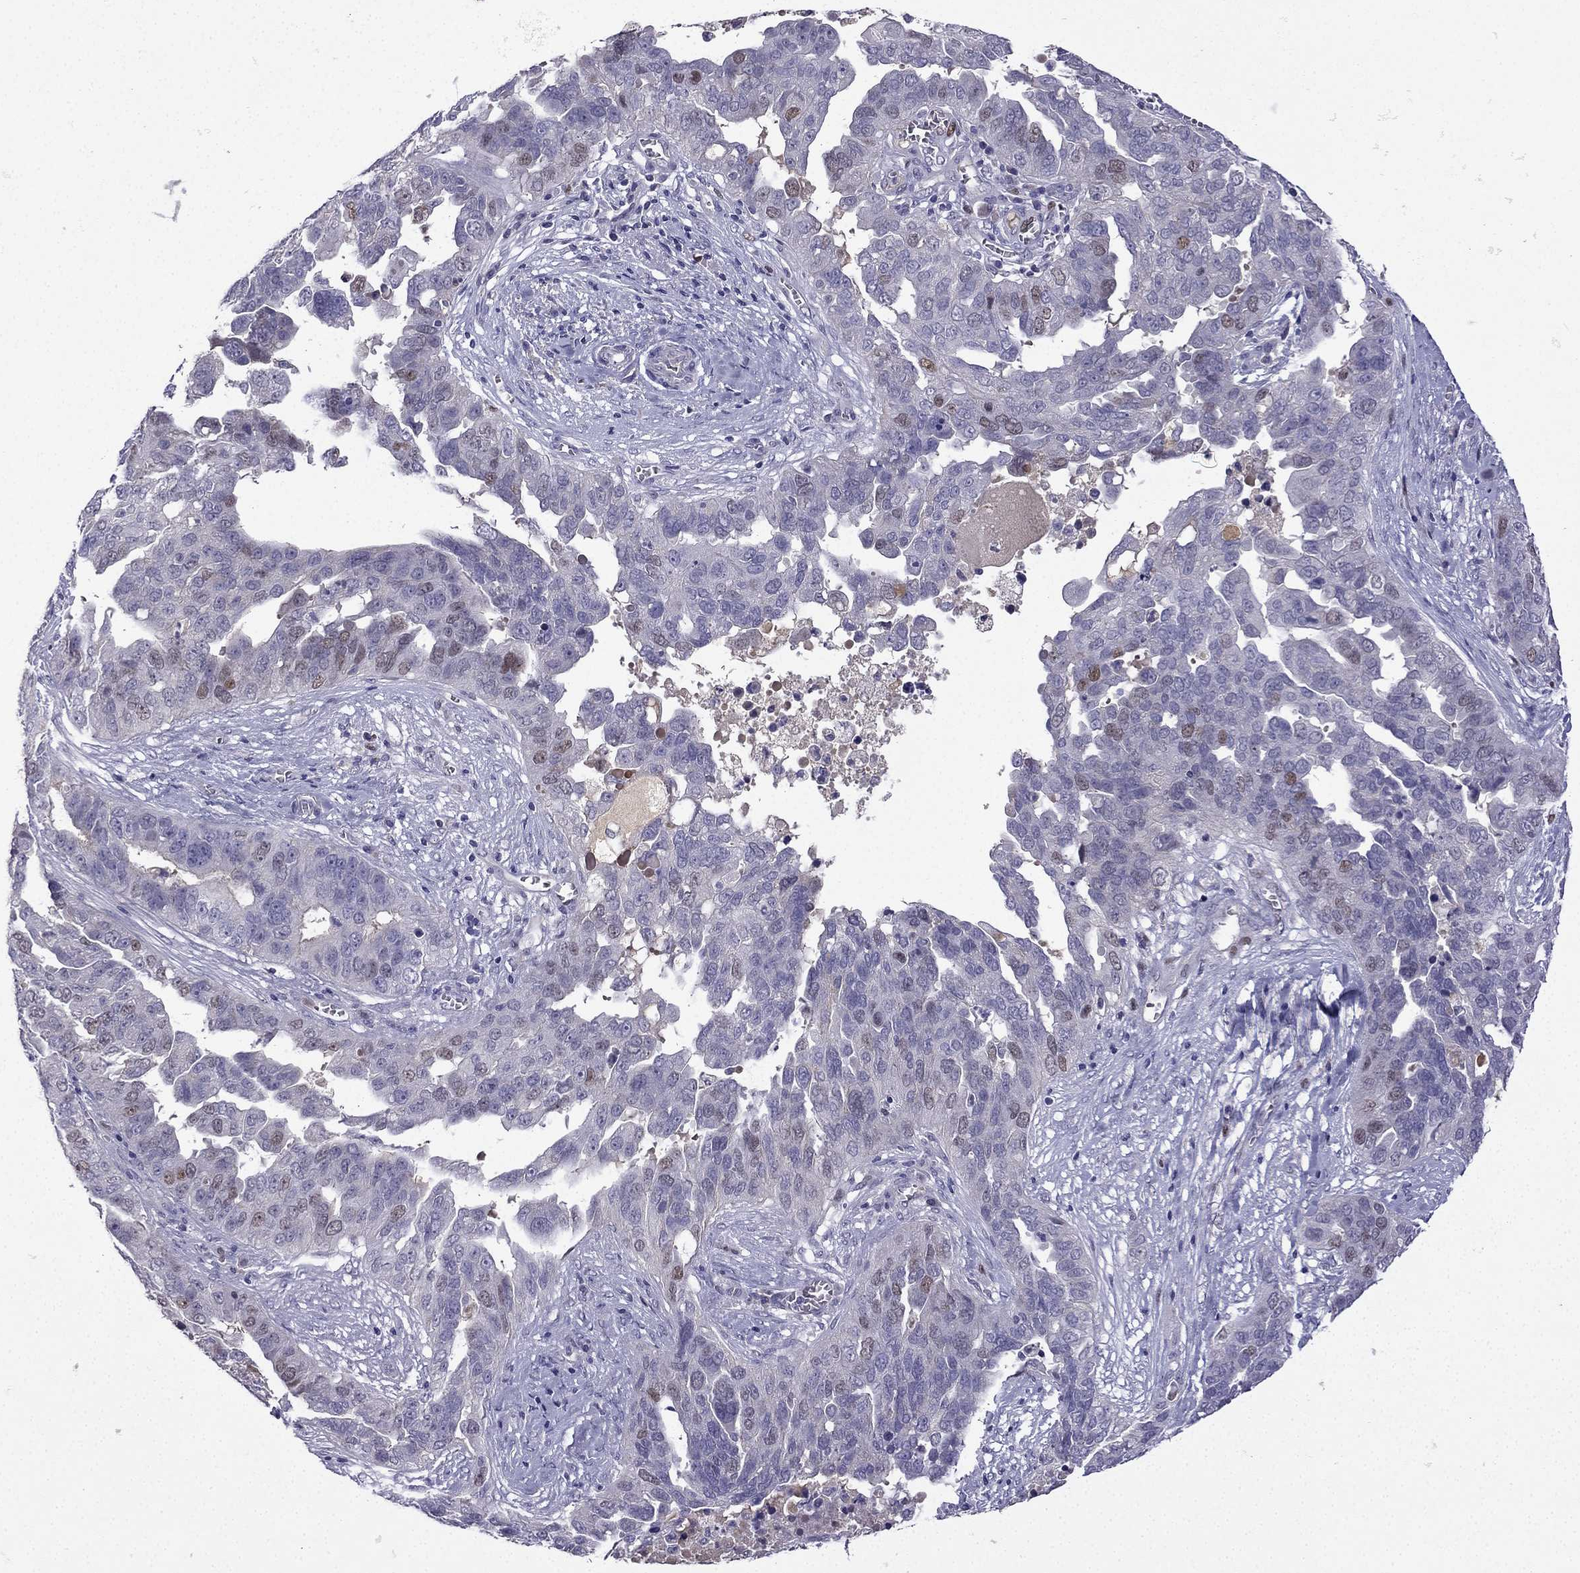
{"staining": {"intensity": "weak", "quantity": "<25%", "location": "nuclear"}, "tissue": "ovarian cancer", "cell_type": "Tumor cells", "image_type": "cancer", "snomed": [{"axis": "morphology", "description": "Carcinoma, endometroid"}, {"axis": "topography", "description": "Soft tissue"}, {"axis": "topography", "description": "Ovary"}], "caption": "High power microscopy image of an immunohistochemistry (IHC) micrograph of ovarian endometroid carcinoma, revealing no significant expression in tumor cells.", "gene": "UHRF1", "patient": {"sex": "female", "age": 52}}